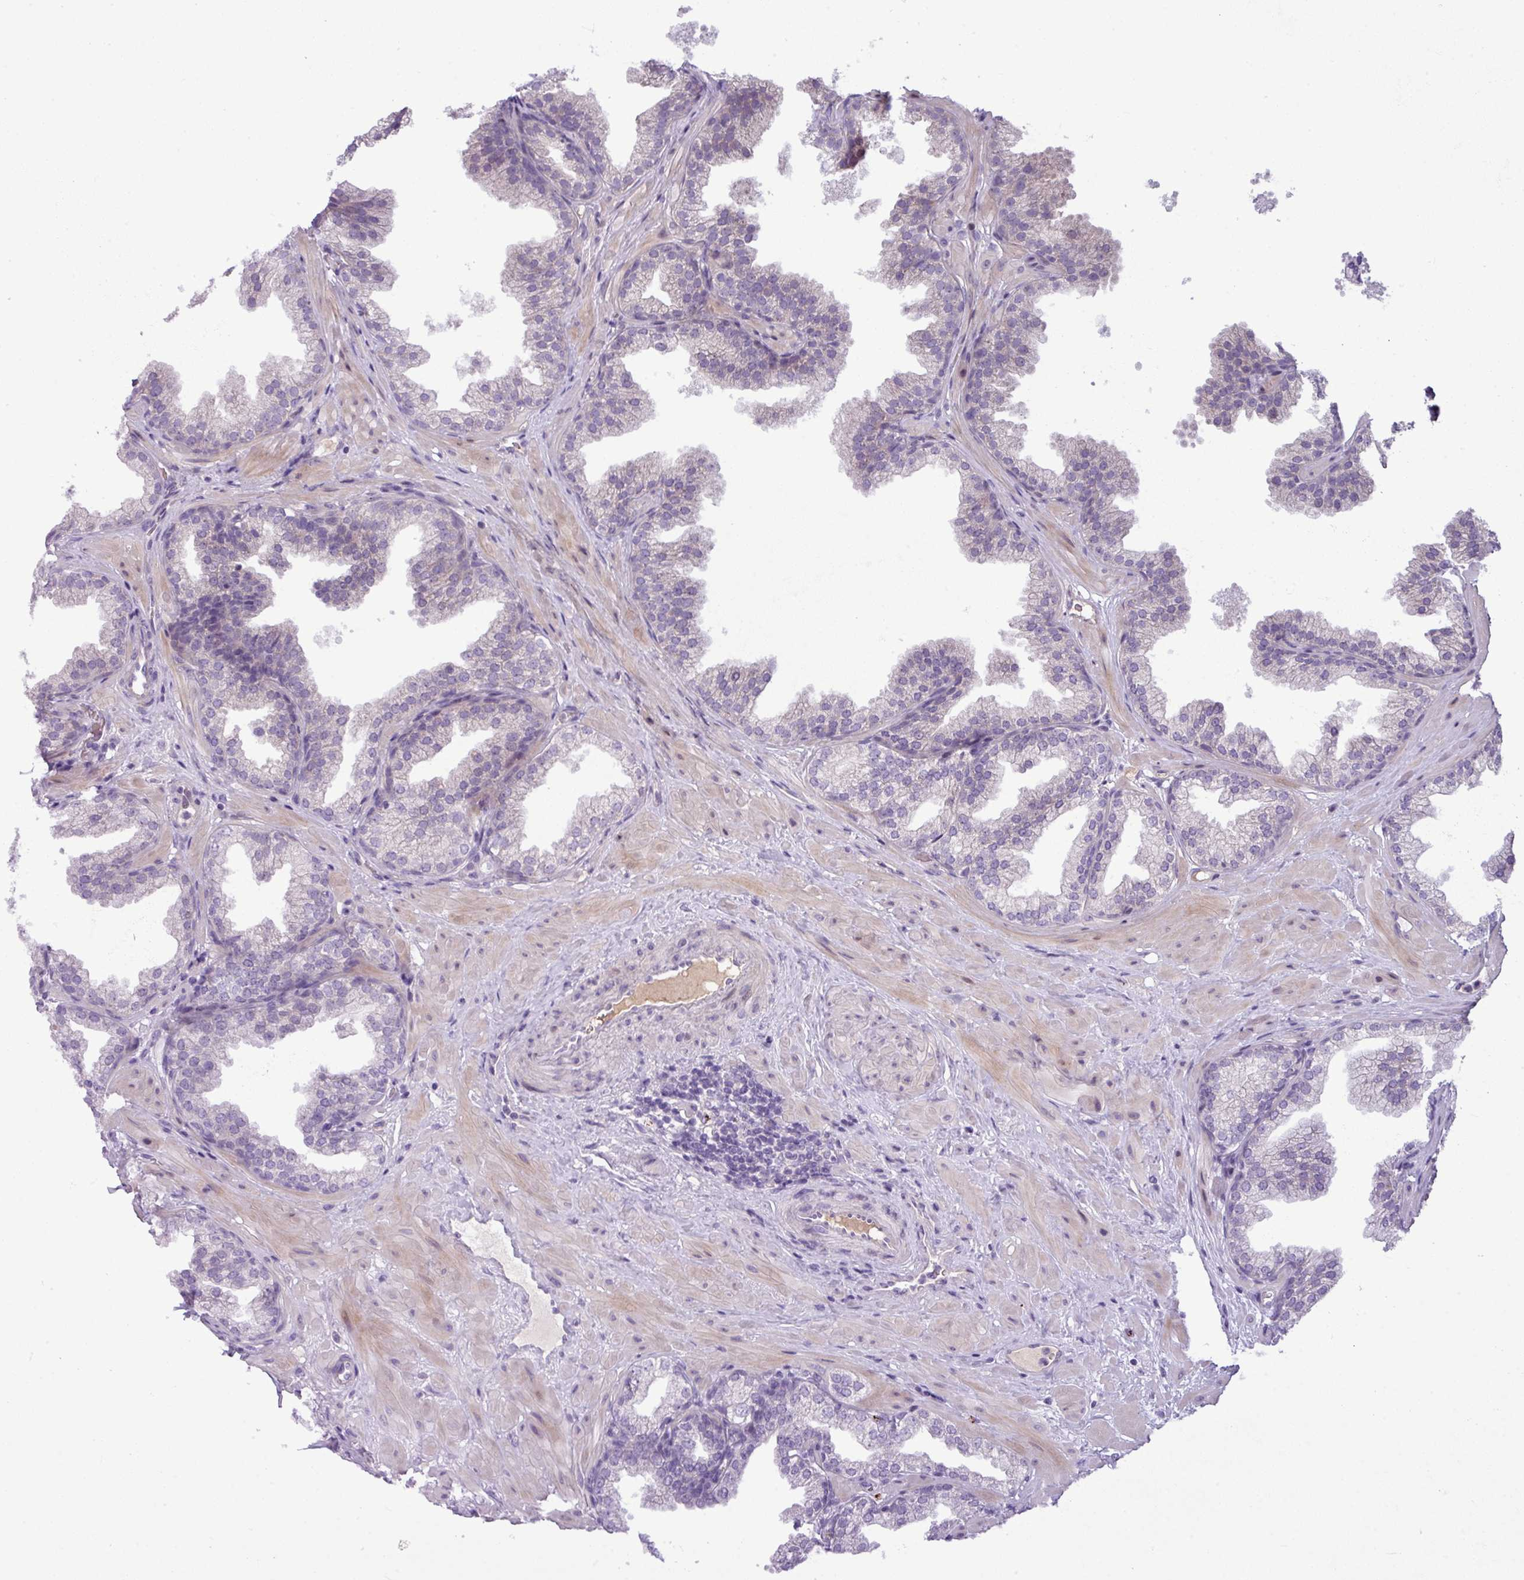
{"staining": {"intensity": "weak", "quantity": "<25%", "location": "cytoplasmic/membranous"}, "tissue": "prostate", "cell_type": "Glandular cells", "image_type": "normal", "snomed": [{"axis": "morphology", "description": "Normal tissue, NOS"}, {"axis": "topography", "description": "Prostate"}], "caption": "Prostate stained for a protein using immunohistochemistry reveals no positivity glandular cells.", "gene": "IL17A", "patient": {"sex": "male", "age": 37}}